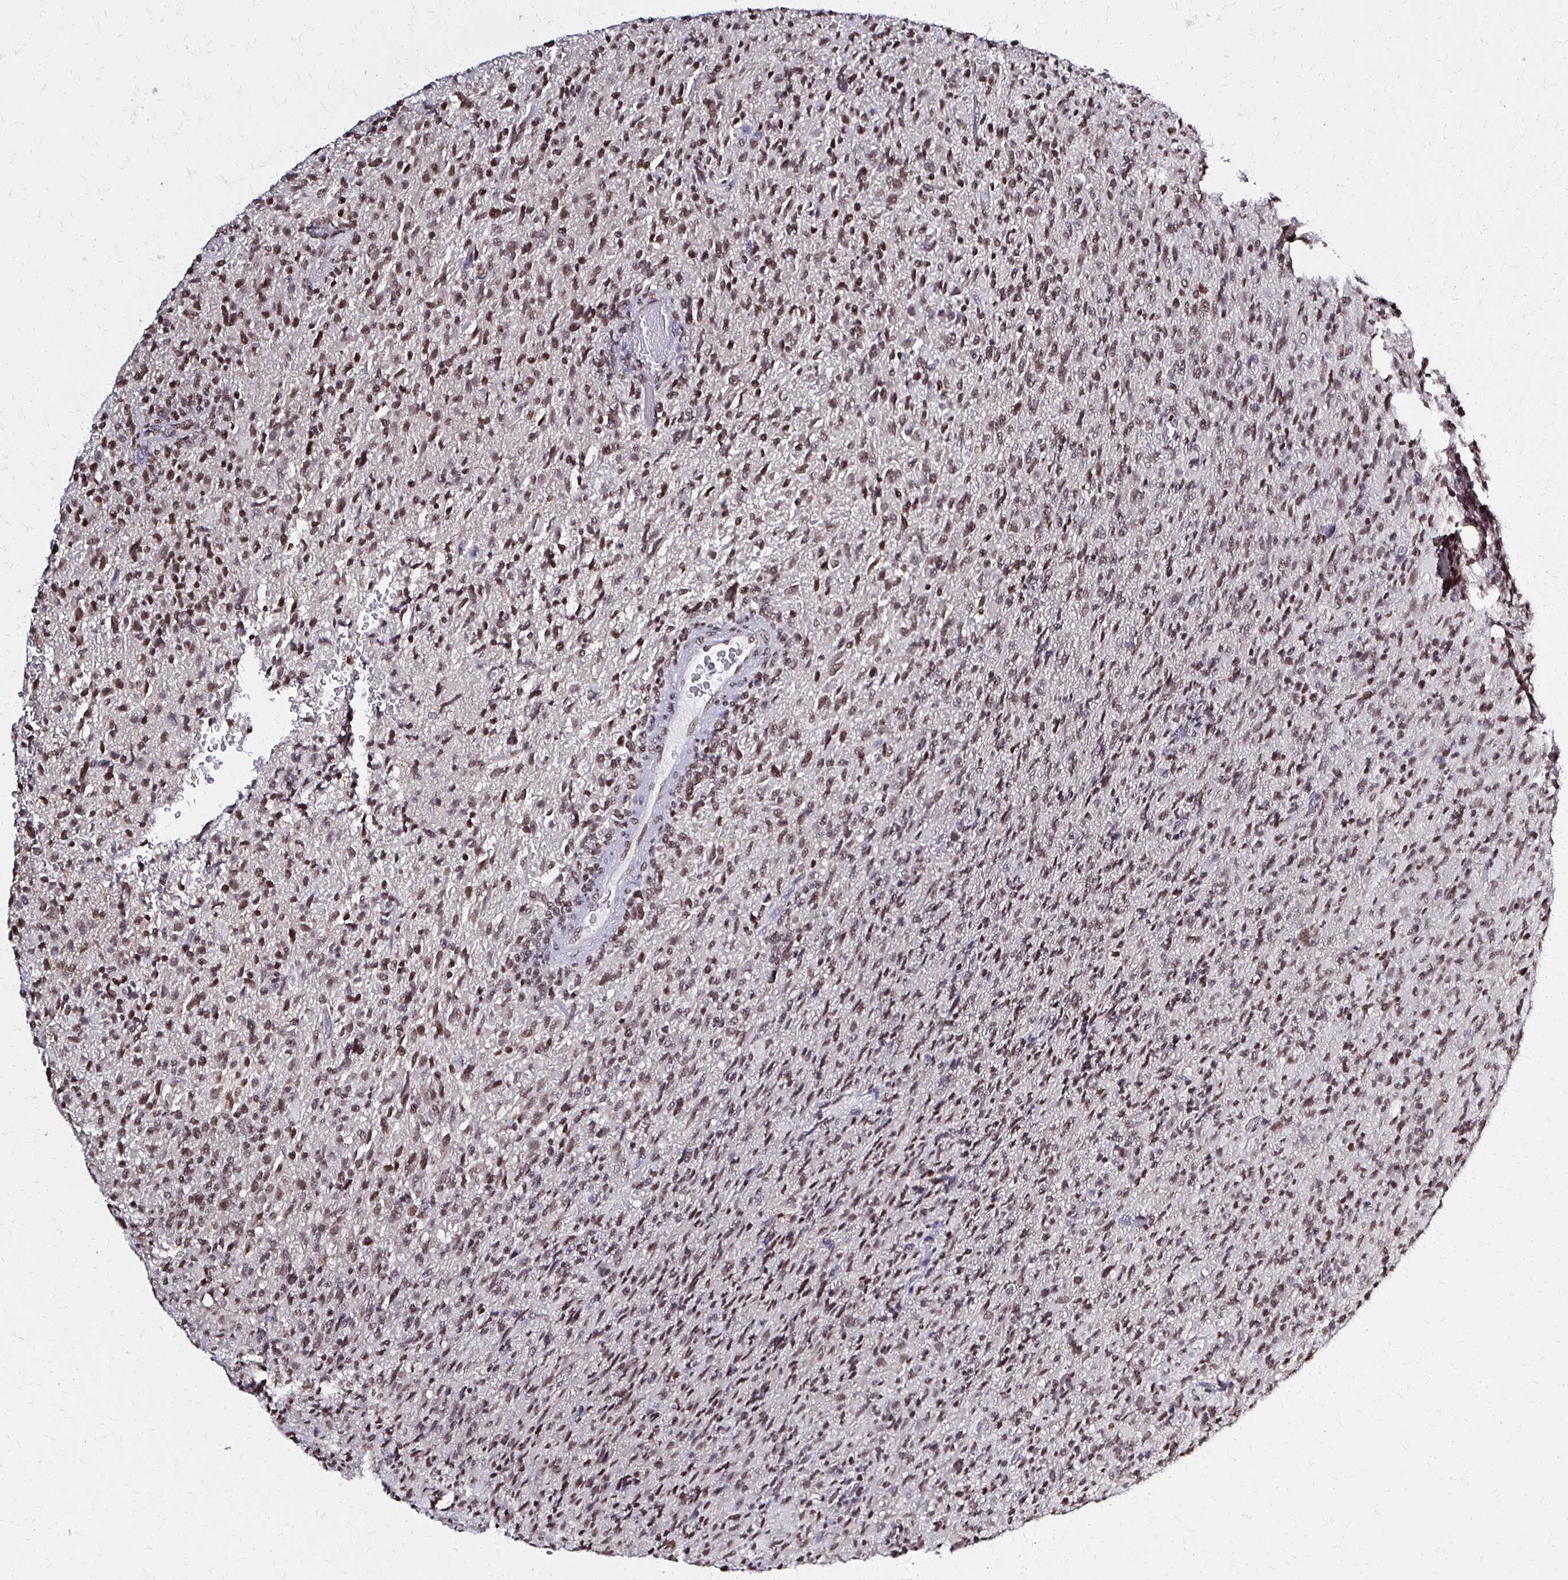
{"staining": {"intensity": "moderate", "quantity": ">75%", "location": "nuclear"}, "tissue": "glioma", "cell_type": "Tumor cells", "image_type": "cancer", "snomed": [{"axis": "morphology", "description": "Glioma, malignant, High grade"}, {"axis": "topography", "description": "Brain"}], "caption": "Immunohistochemistry (IHC) (DAB) staining of human malignant glioma (high-grade) shows moderate nuclear protein expression in approximately >75% of tumor cells.", "gene": "HOXA9", "patient": {"sex": "male", "age": 68}}